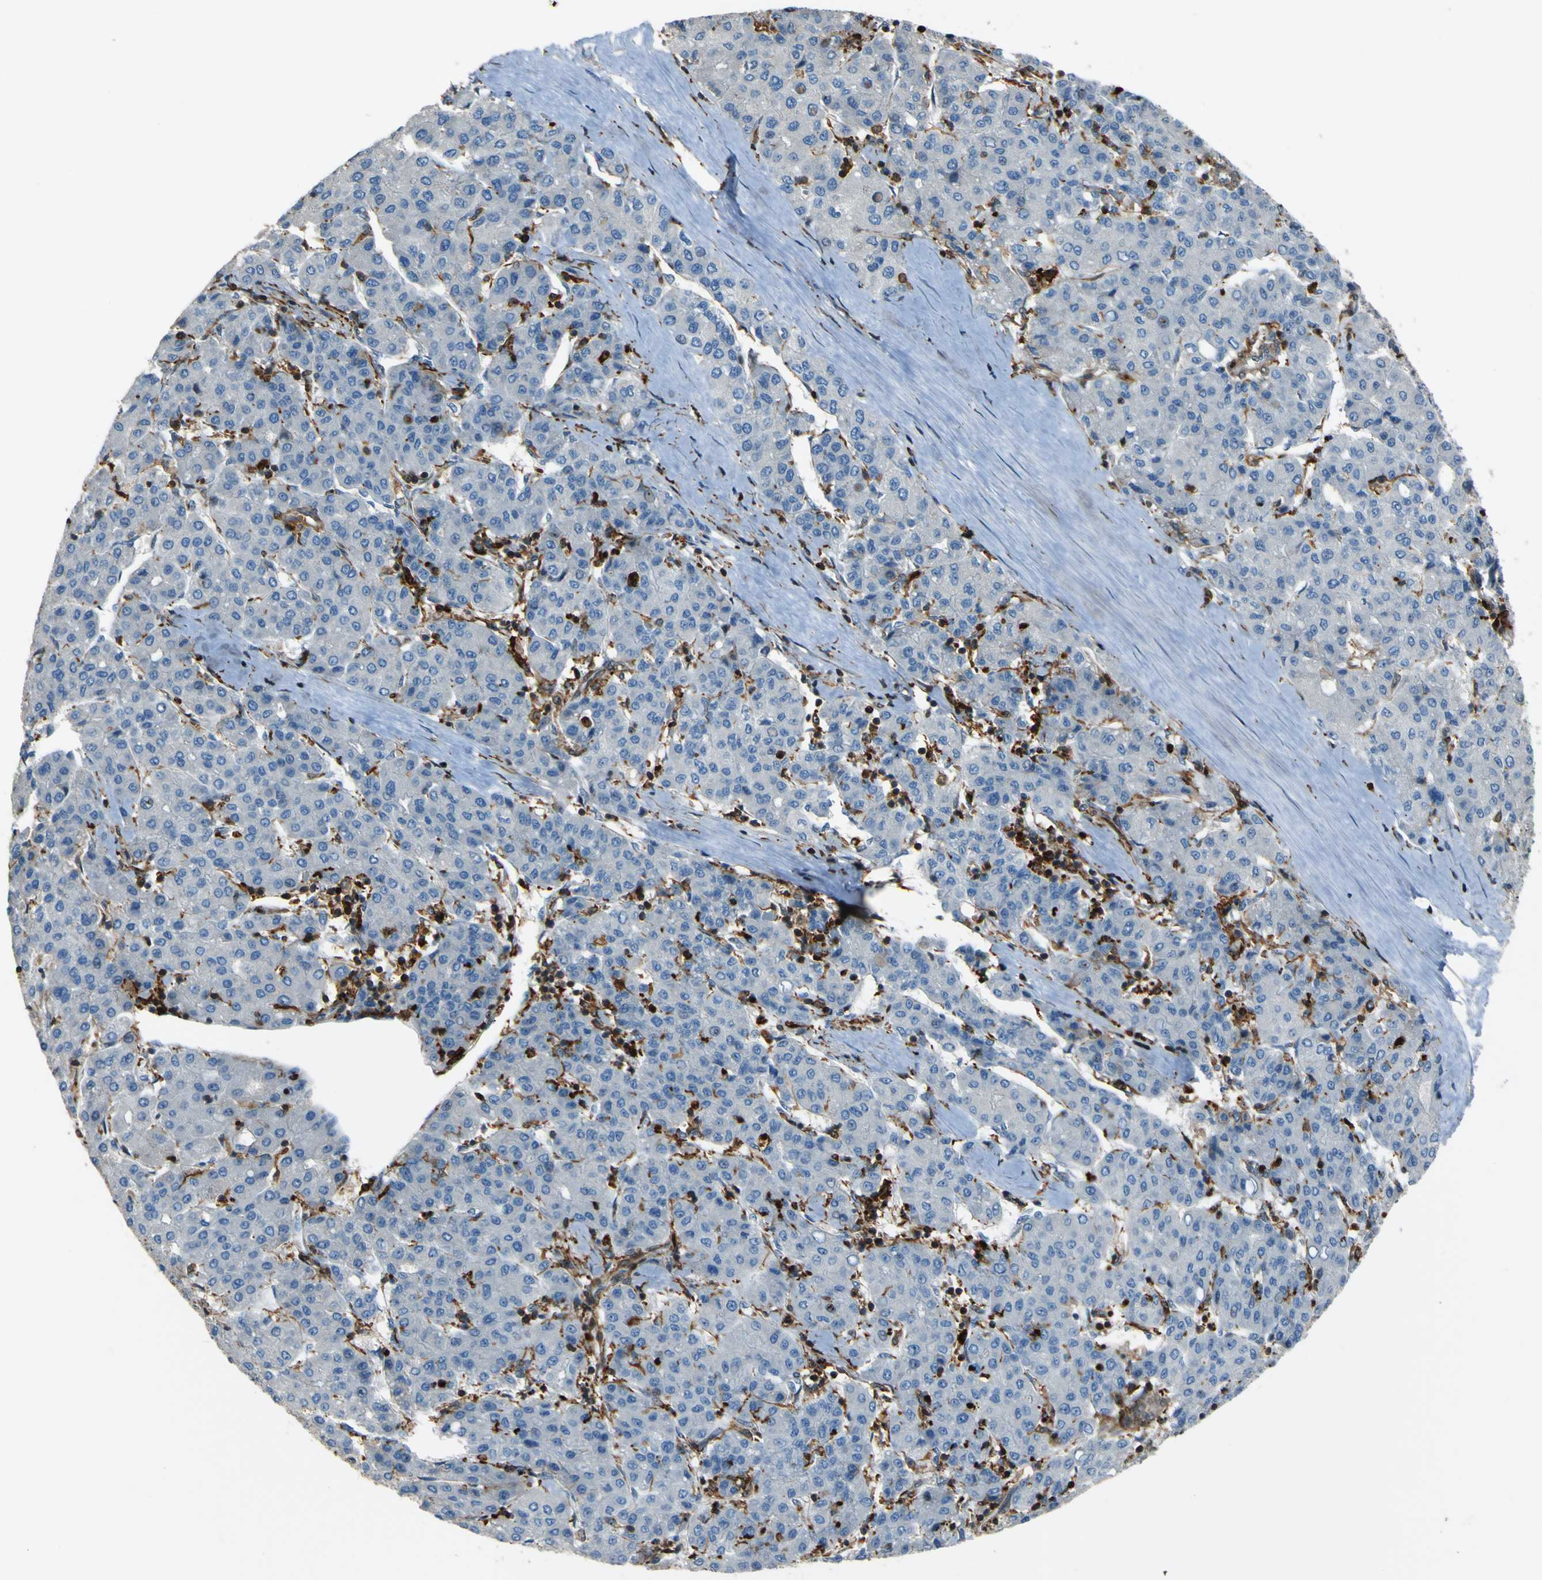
{"staining": {"intensity": "negative", "quantity": "none", "location": "none"}, "tissue": "liver cancer", "cell_type": "Tumor cells", "image_type": "cancer", "snomed": [{"axis": "morphology", "description": "Carcinoma, Hepatocellular, NOS"}, {"axis": "topography", "description": "Liver"}], "caption": "Photomicrograph shows no protein staining in tumor cells of liver cancer tissue.", "gene": "PCDHB5", "patient": {"sex": "male", "age": 65}}